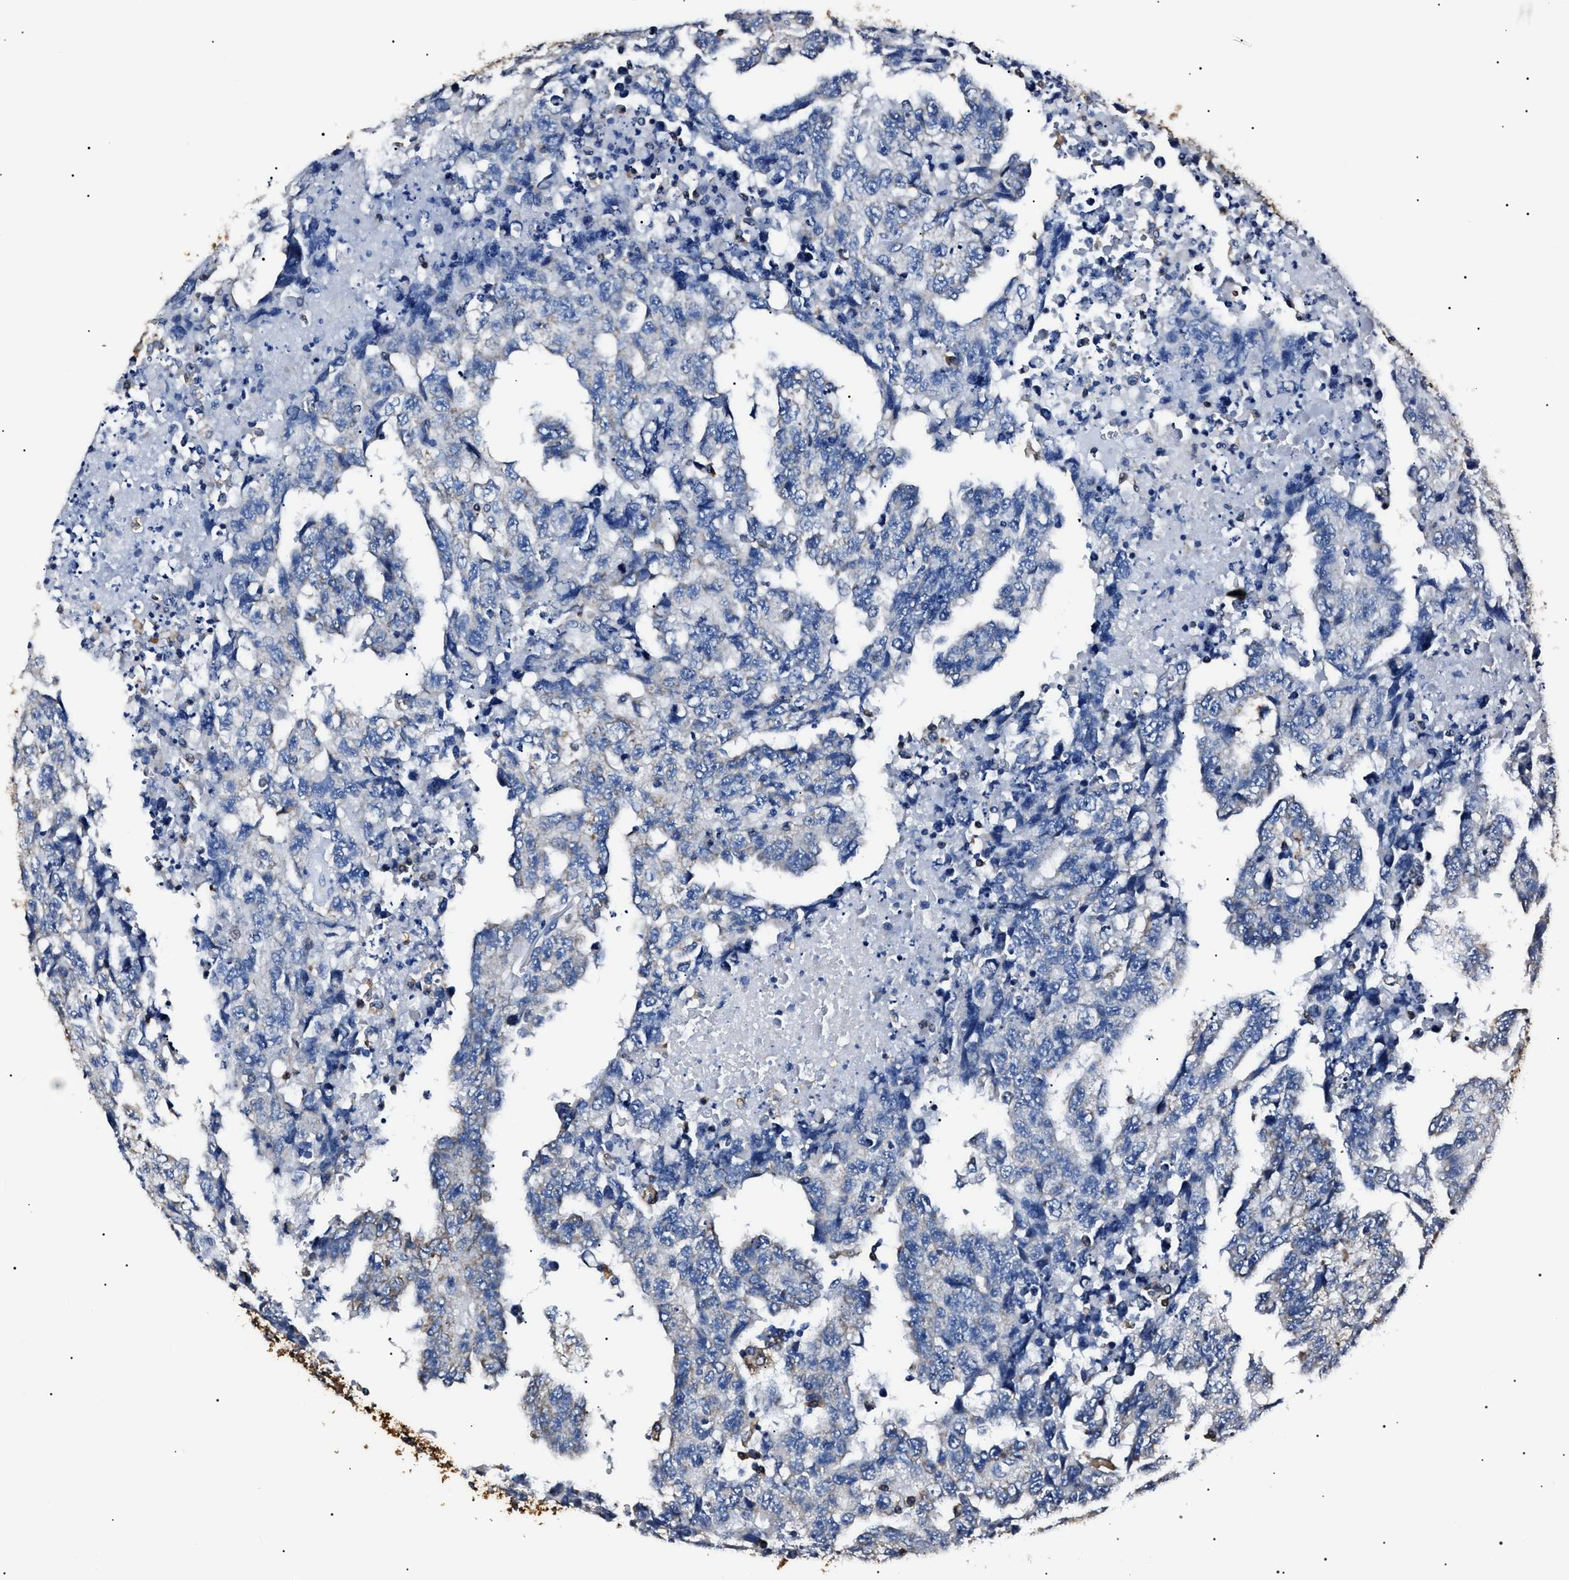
{"staining": {"intensity": "negative", "quantity": "none", "location": "none"}, "tissue": "testis cancer", "cell_type": "Tumor cells", "image_type": "cancer", "snomed": [{"axis": "morphology", "description": "Necrosis, NOS"}, {"axis": "morphology", "description": "Carcinoma, Embryonal, NOS"}, {"axis": "topography", "description": "Testis"}], "caption": "Immunohistochemistry histopathology image of neoplastic tissue: testis embryonal carcinoma stained with DAB (3,3'-diaminobenzidine) displays no significant protein expression in tumor cells. (DAB (3,3'-diaminobenzidine) immunohistochemistry, high magnification).", "gene": "ALDH1A1", "patient": {"sex": "male", "age": 19}}